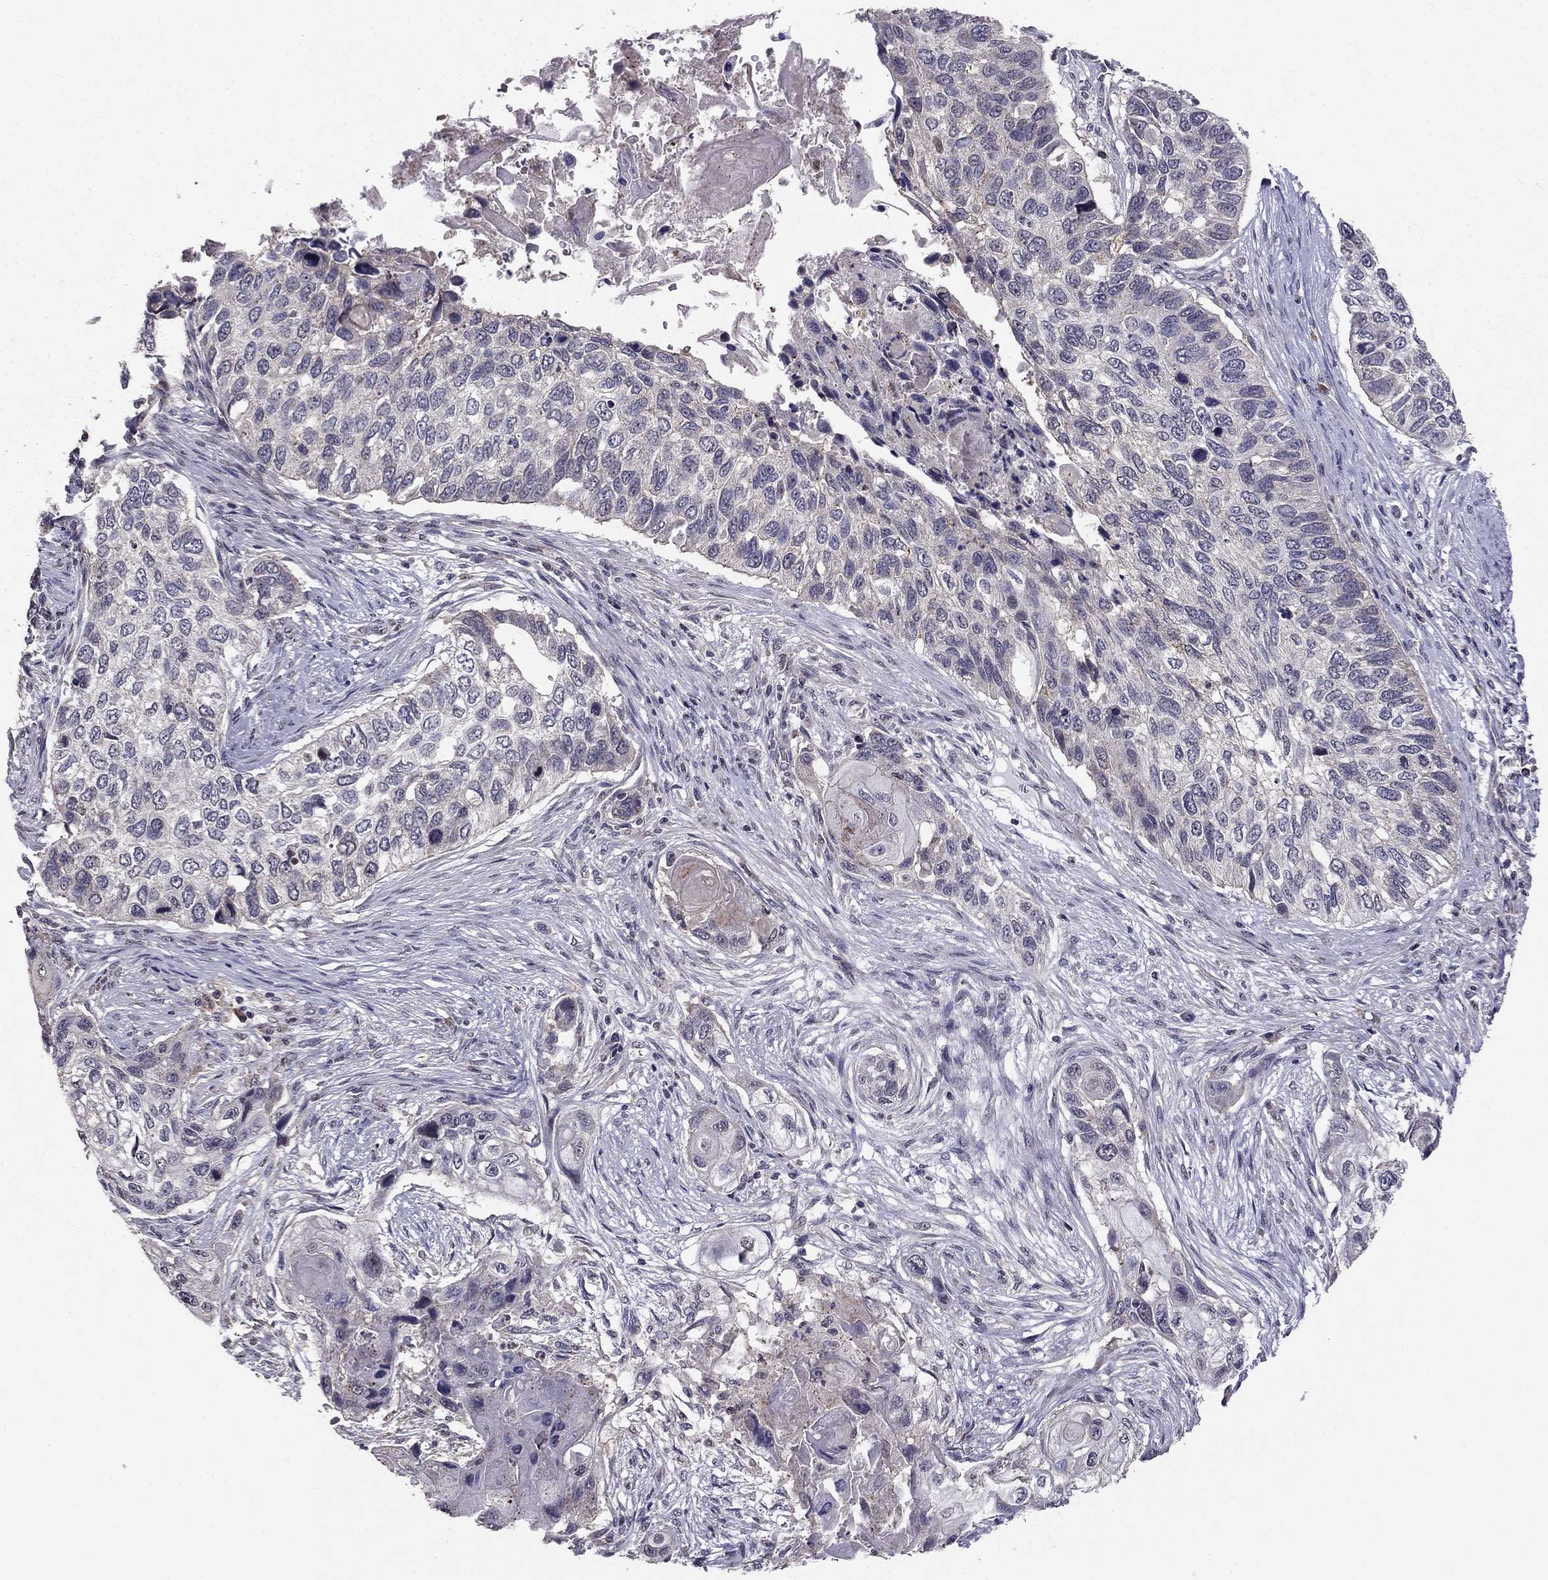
{"staining": {"intensity": "negative", "quantity": "none", "location": "none"}, "tissue": "lung cancer", "cell_type": "Tumor cells", "image_type": "cancer", "snomed": [{"axis": "morphology", "description": "Normal tissue, NOS"}, {"axis": "morphology", "description": "Squamous cell carcinoma, NOS"}, {"axis": "topography", "description": "Bronchus"}, {"axis": "topography", "description": "Lung"}], "caption": "IHC of human lung squamous cell carcinoma shows no expression in tumor cells.", "gene": "HCN1", "patient": {"sex": "male", "age": 69}}